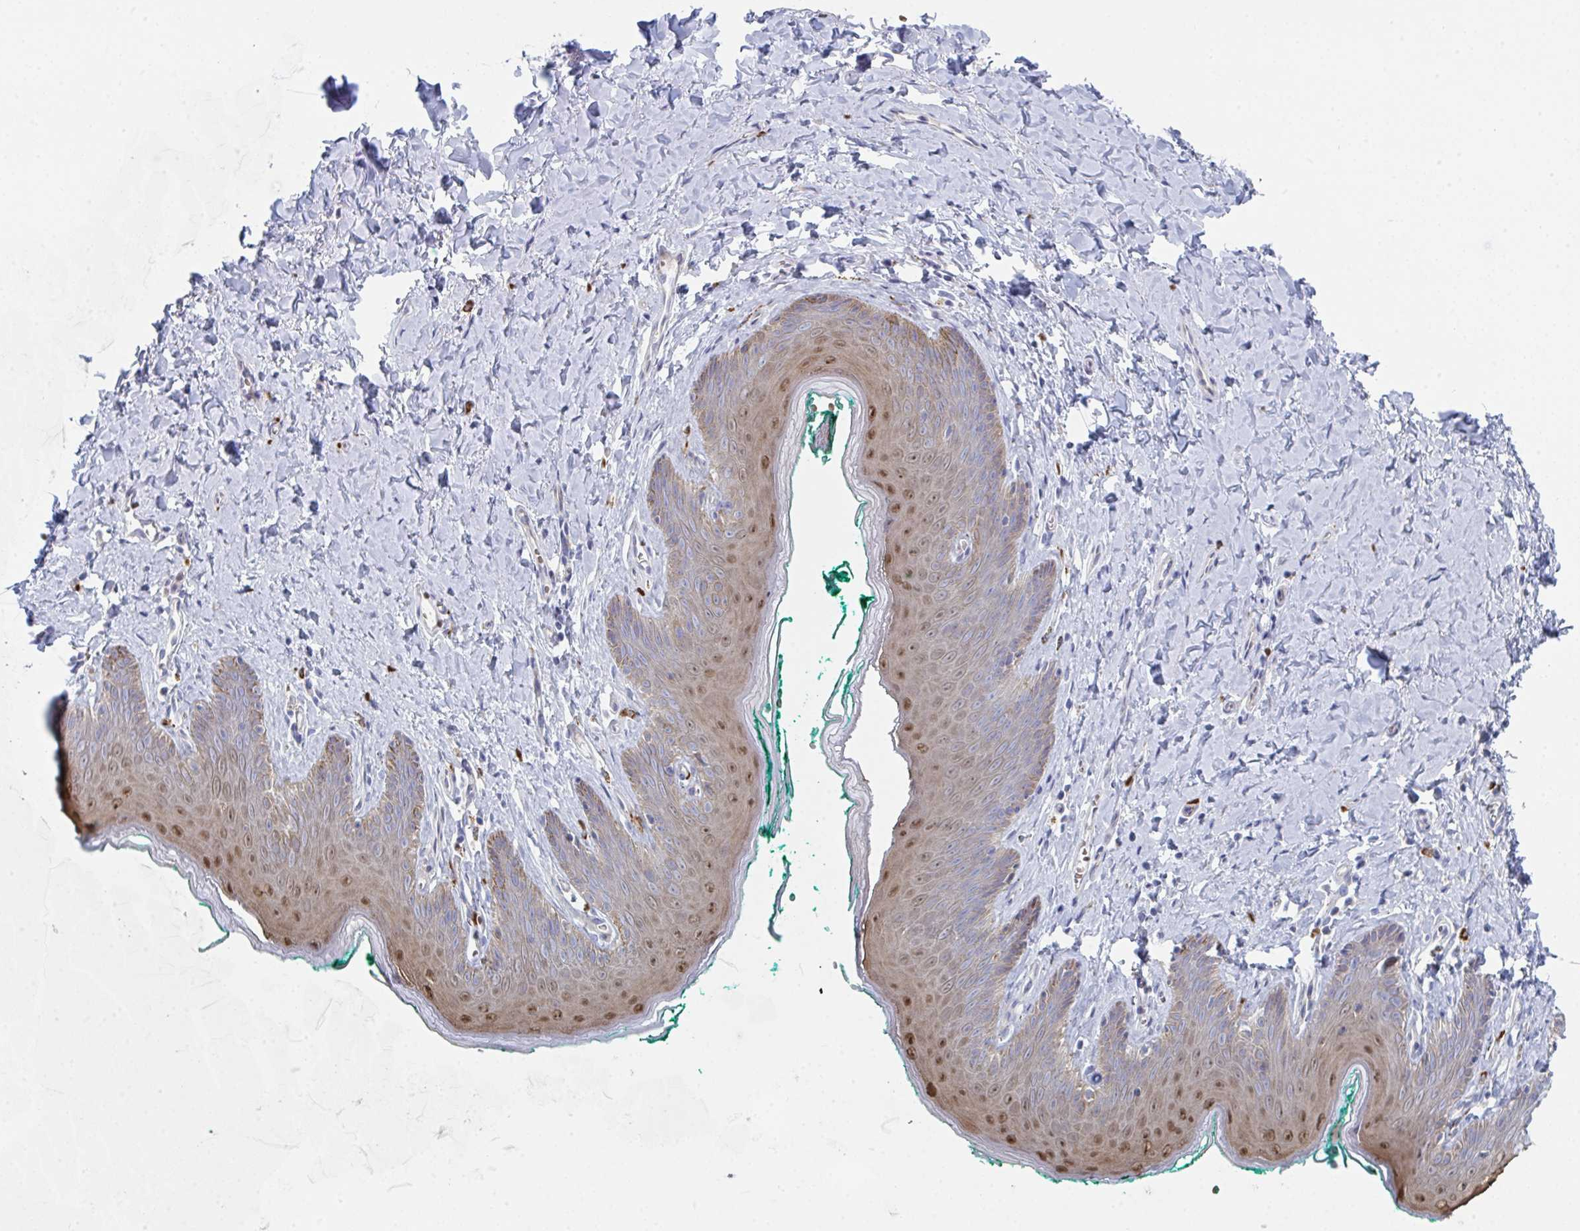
{"staining": {"intensity": "moderate", "quantity": "<25%", "location": "nuclear"}, "tissue": "skin", "cell_type": "Epidermal cells", "image_type": "normal", "snomed": [{"axis": "morphology", "description": "Normal tissue, NOS"}, {"axis": "topography", "description": "Vulva"}, {"axis": "topography", "description": "Peripheral nerve tissue"}], "caption": "A histopathology image of human skin stained for a protein displays moderate nuclear brown staining in epidermal cells. (brown staining indicates protein expression, while blue staining denotes nuclei).", "gene": "ZNF684", "patient": {"sex": "female", "age": 66}}